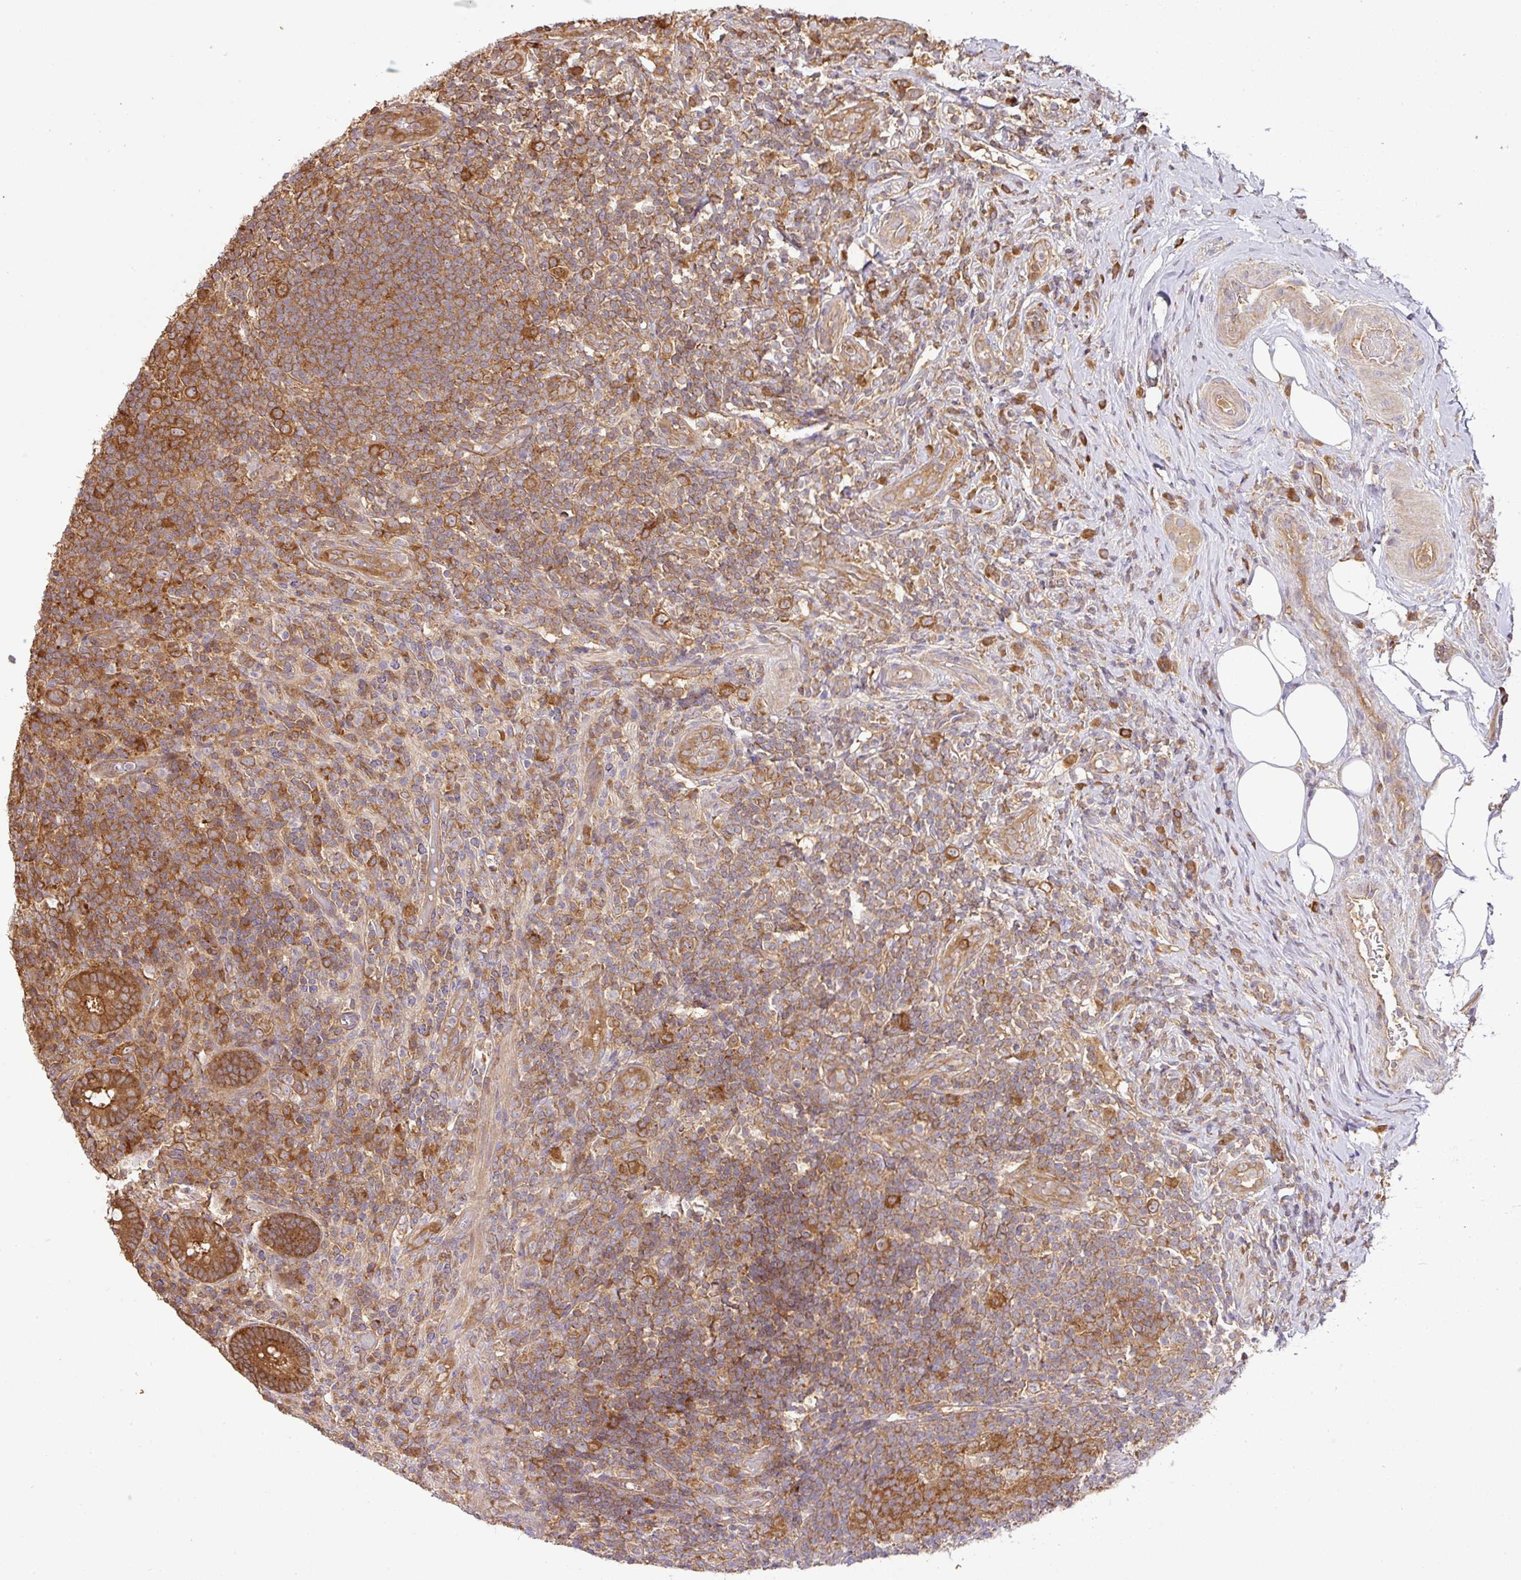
{"staining": {"intensity": "strong", "quantity": ">75%", "location": "cytoplasmic/membranous"}, "tissue": "appendix", "cell_type": "Glandular cells", "image_type": "normal", "snomed": [{"axis": "morphology", "description": "Normal tissue, NOS"}, {"axis": "topography", "description": "Appendix"}], "caption": "Human appendix stained for a protein (brown) shows strong cytoplasmic/membranous positive expression in about >75% of glandular cells.", "gene": "GSPT1", "patient": {"sex": "female", "age": 43}}